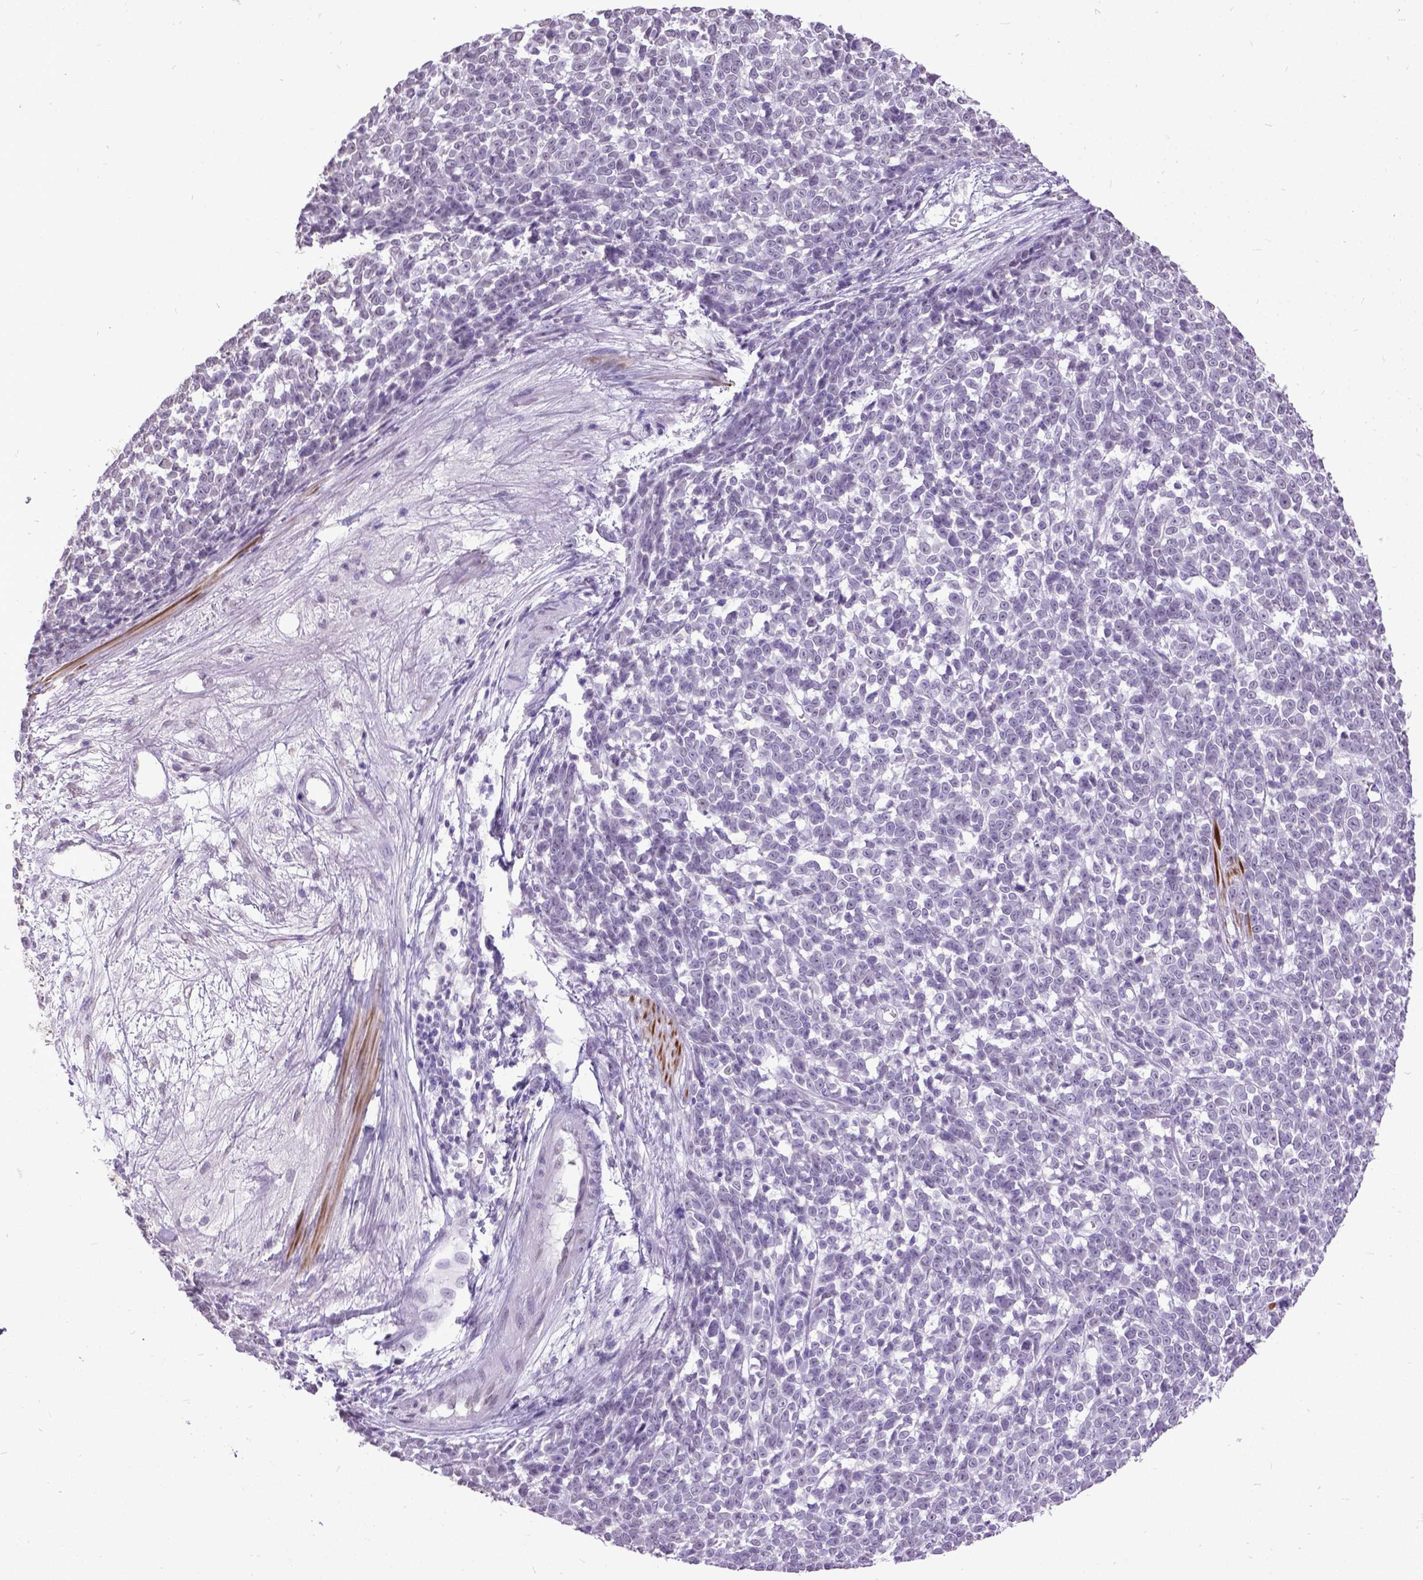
{"staining": {"intensity": "negative", "quantity": "none", "location": "none"}, "tissue": "melanoma", "cell_type": "Tumor cells", "image_type": "cancer", "snomed": [{"axis": "morphology", "description": "Malignant melanoma, NOS"}, {"axis": "topography", "description": "Skin"}], "caption": "The photomicrograph exhibits no staining of tumor cells in malignant melanoma.", "gene": "MARCHF10", "patient": {"sex": "female", "age": 95}}